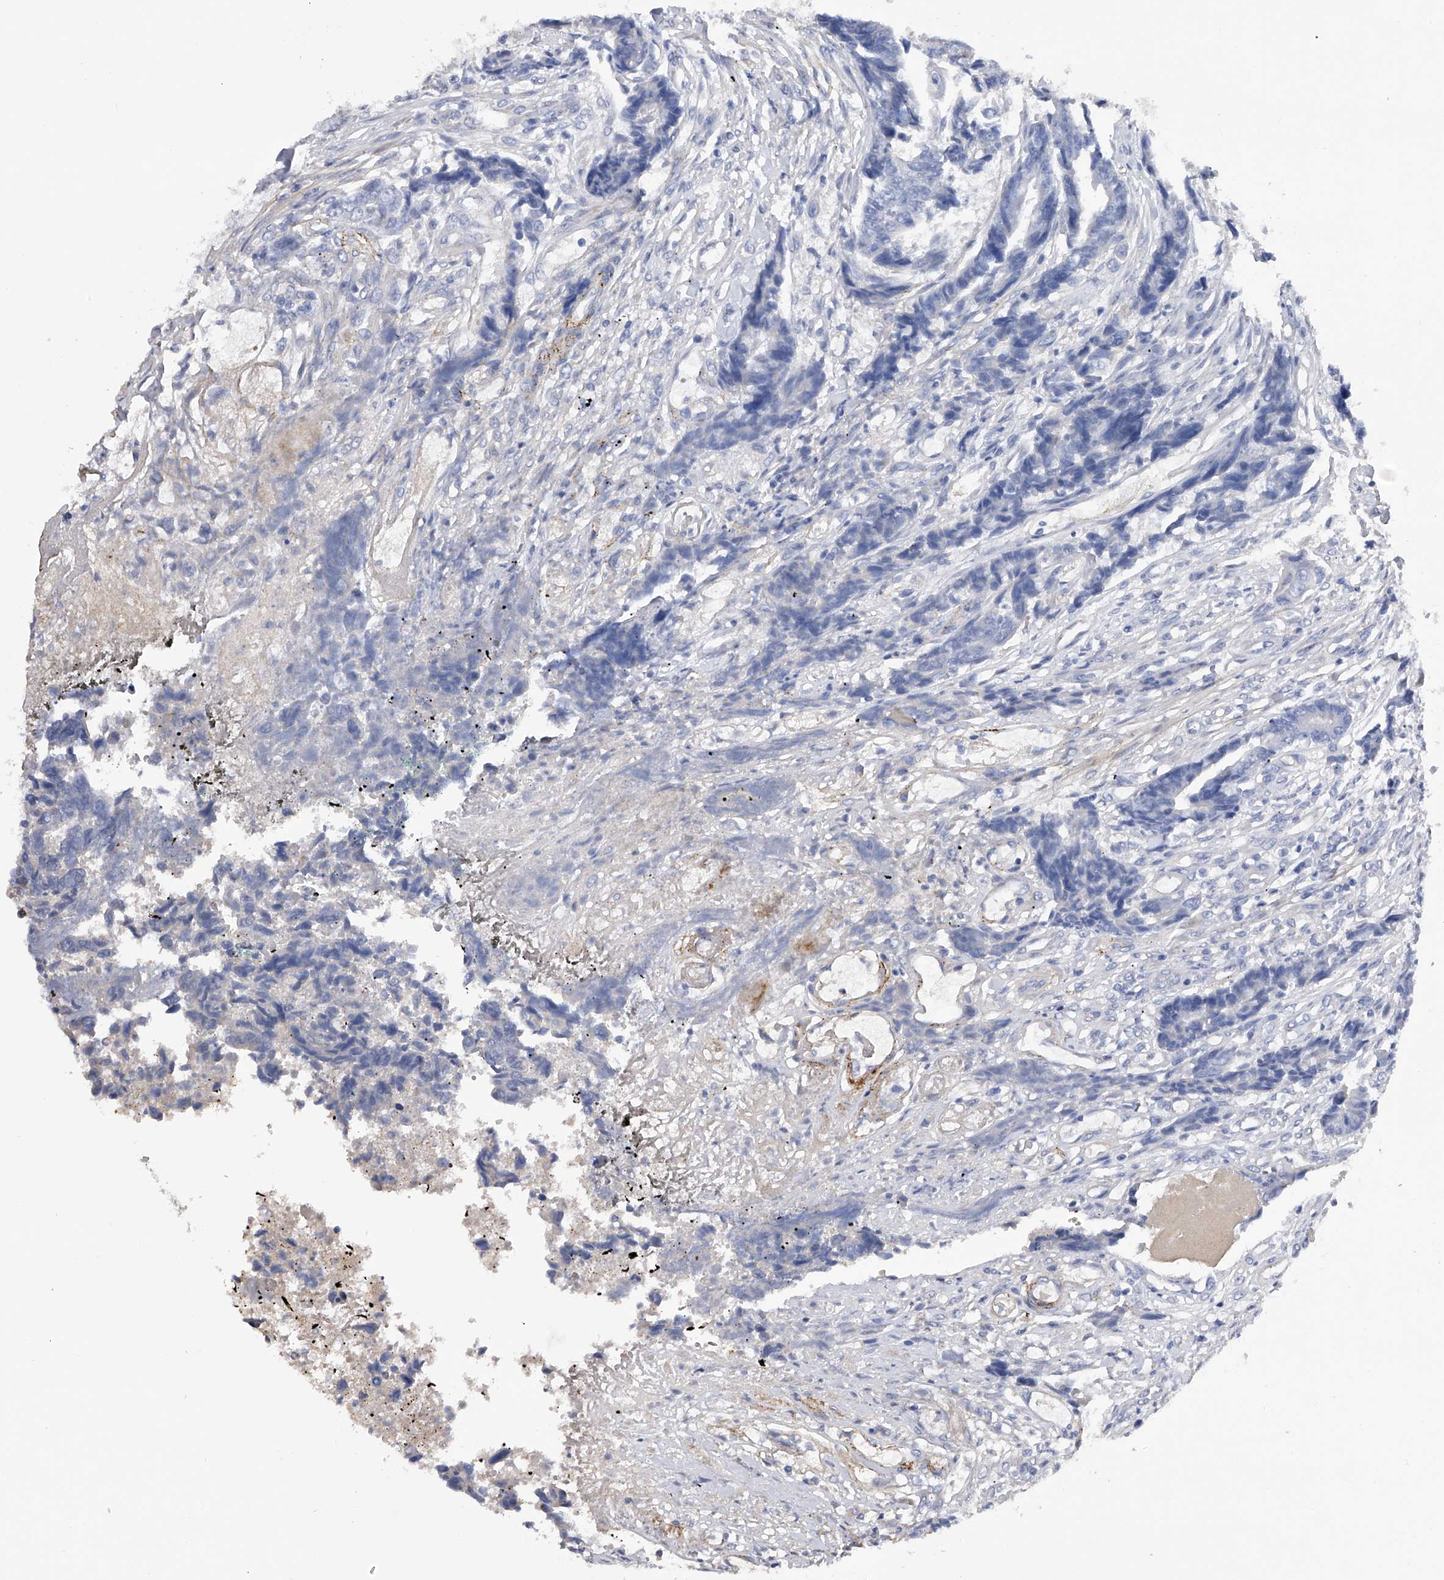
{"staining": {"intensity": "negative", "quantity": "none", "location": "none"}, "tissue": "colorectal cancer", "cell_type": "Tumor cells", "image_type": "cancer", "snomed": [{"axis": "morphology", "description": "Adenocarcinoma, NOS"}, {"axis": "topography", "description": "Rectum"}], "caption": "There is no significant positivity in tumor cells of colorectal cancer (adenocarcinoma).", "gene": "RWDD2A", "patient": {"sex": "male", "age": 84}}